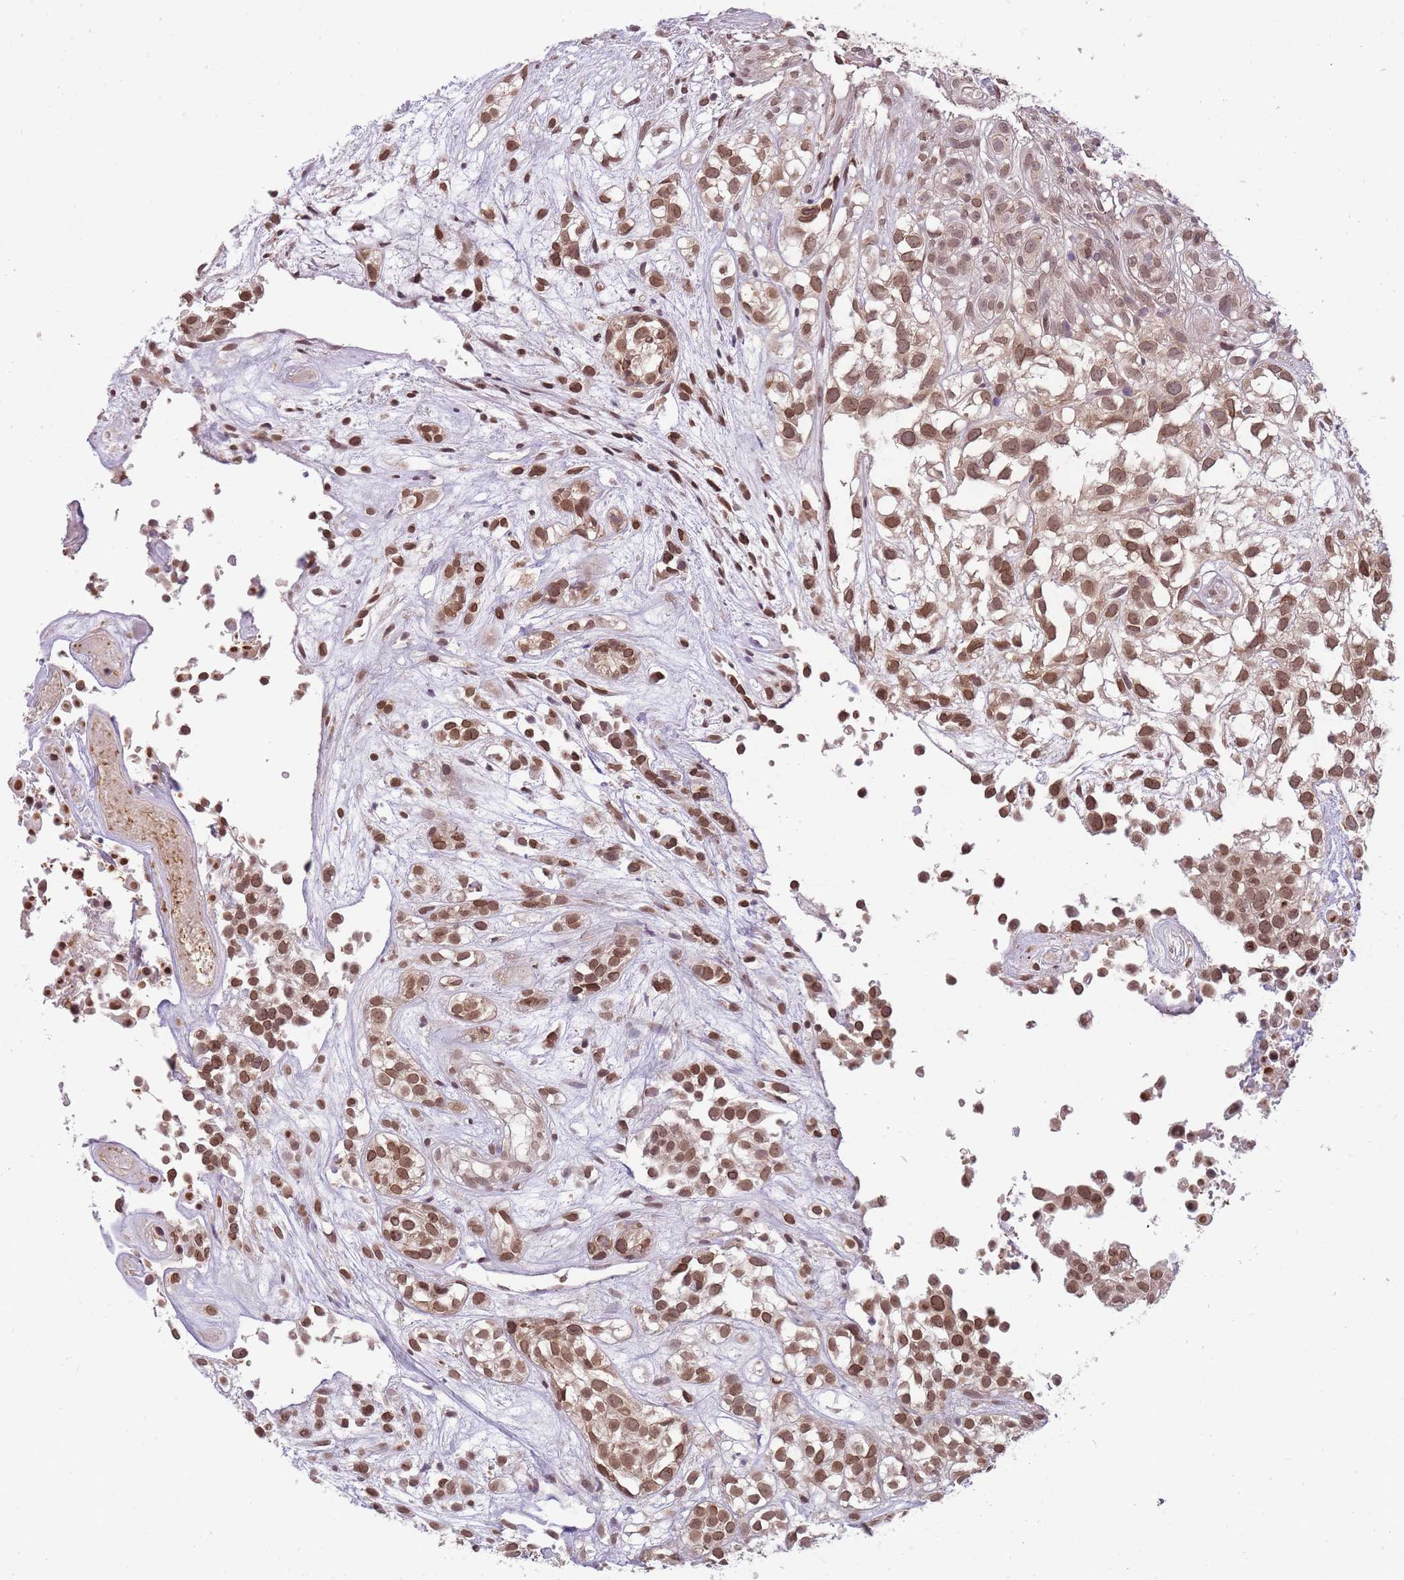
{"staining": {"intensity": "moderate", "quantity": ">75%", "location": "cytoplasmic/membranous,nuclear"}, "tissue": "urothelial cancer", "cell_type": "Tumor cells", "image_type": "cancer", "snomed": [{"axis": "morphology", "description": "Urothelial carcinoma, High grade"}, {"axis": "topography", "description": "Urinary bladder"}], "caption": "A micrograph of urothelial cancer stained for a protein reveals moderate cytoplasmic/membranous and nuclear brown staining in tumor cells. Nuclei are stained in blue.", "gene": "CDIP1", "patient": {"sex": "male", "age": 56}}